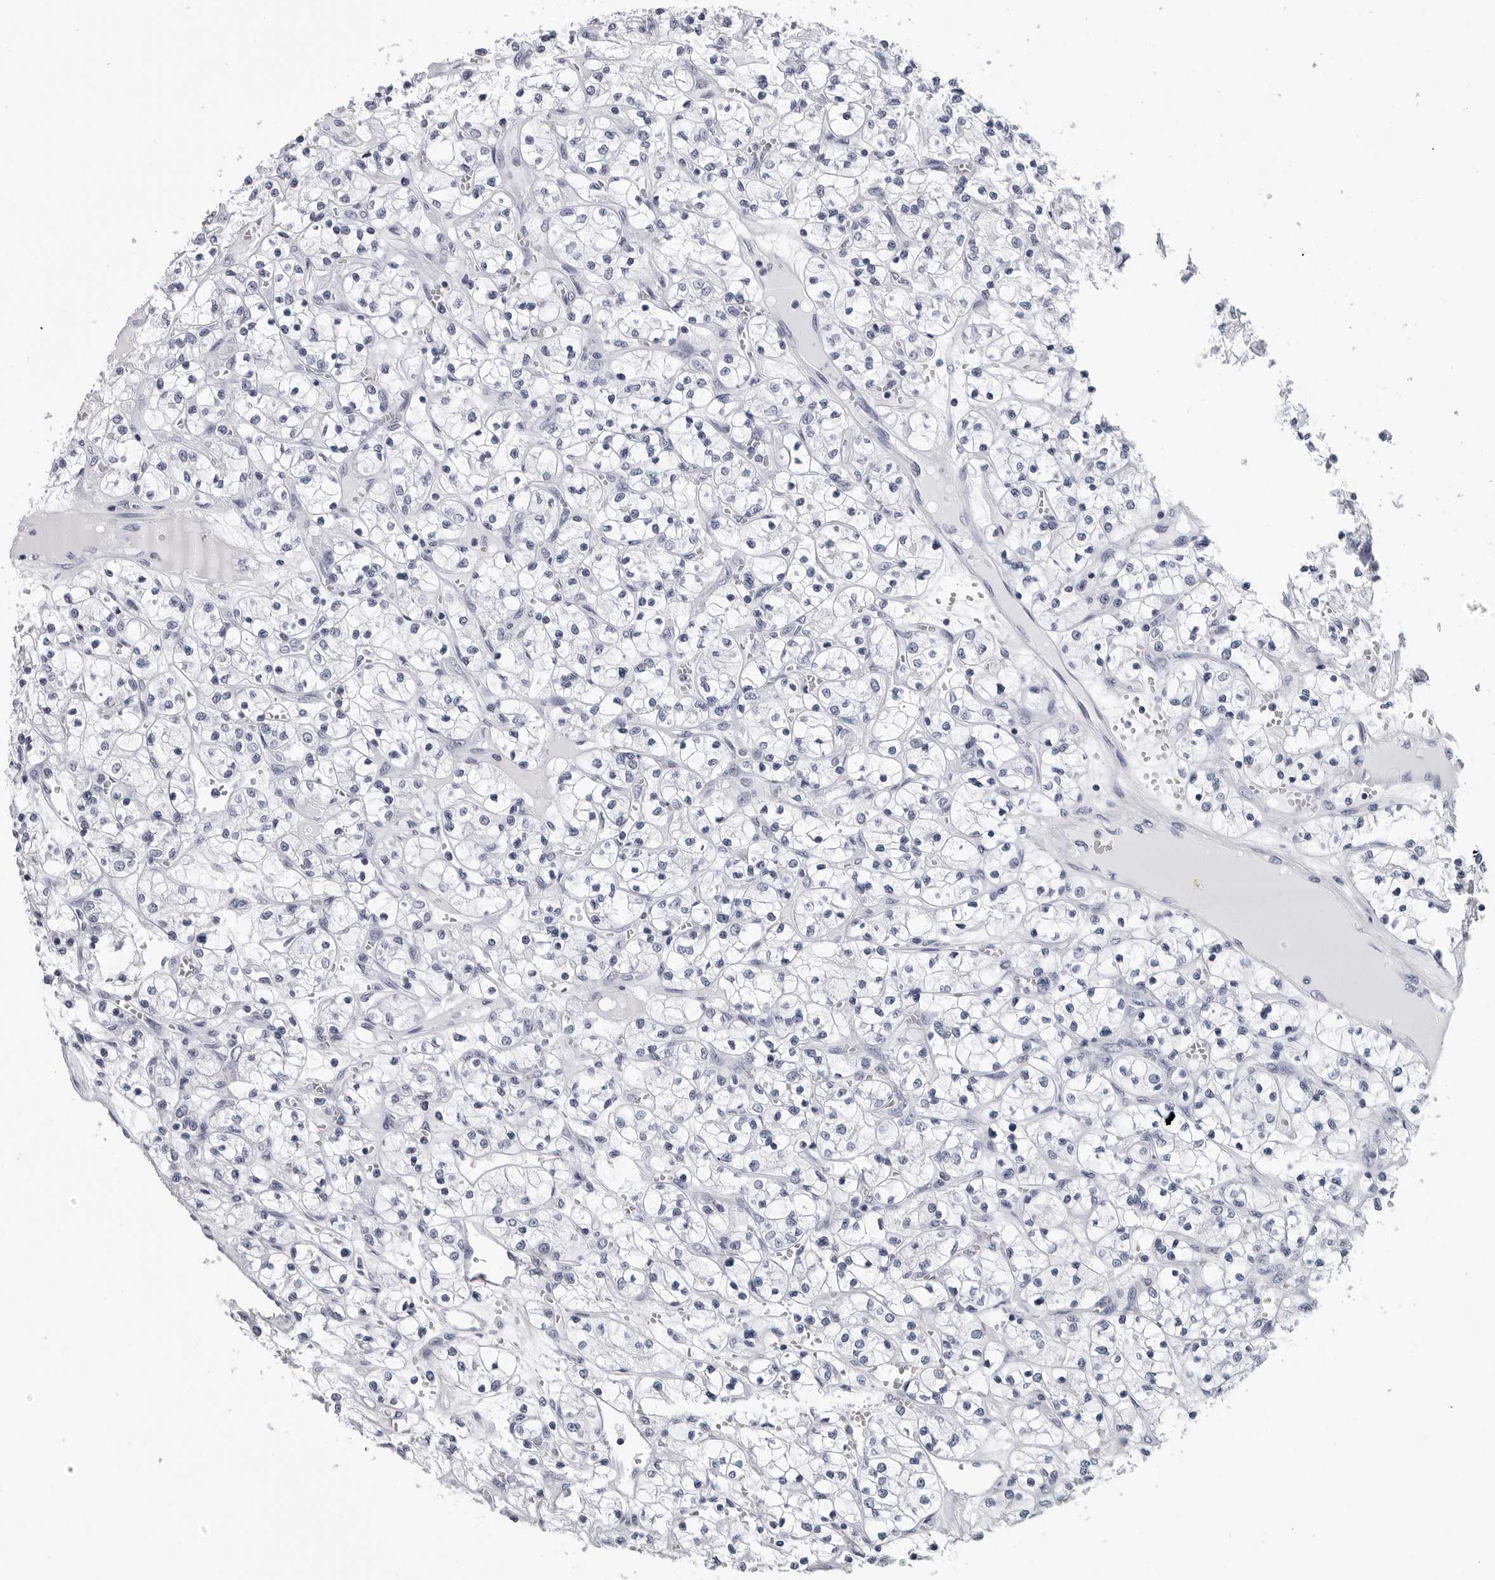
{"staining": {"intensity": "negative", "quantity": "none", "location": "none"}, "tissue": "renal cancer", "cell_type": "Tumor cells", "image_type": "cancer", "snomed": [{"axis": "morphology", "description": "Adenocarcinoma, NOS"}, {"axis": "topography", "description": "Kidney"}], "caption": "Immunohistochemistry of adenocarcinoma (renal) displays no expression in tumor cells.", "gene": "GNL2", "patient": {"sex": "female", "age": 69}}